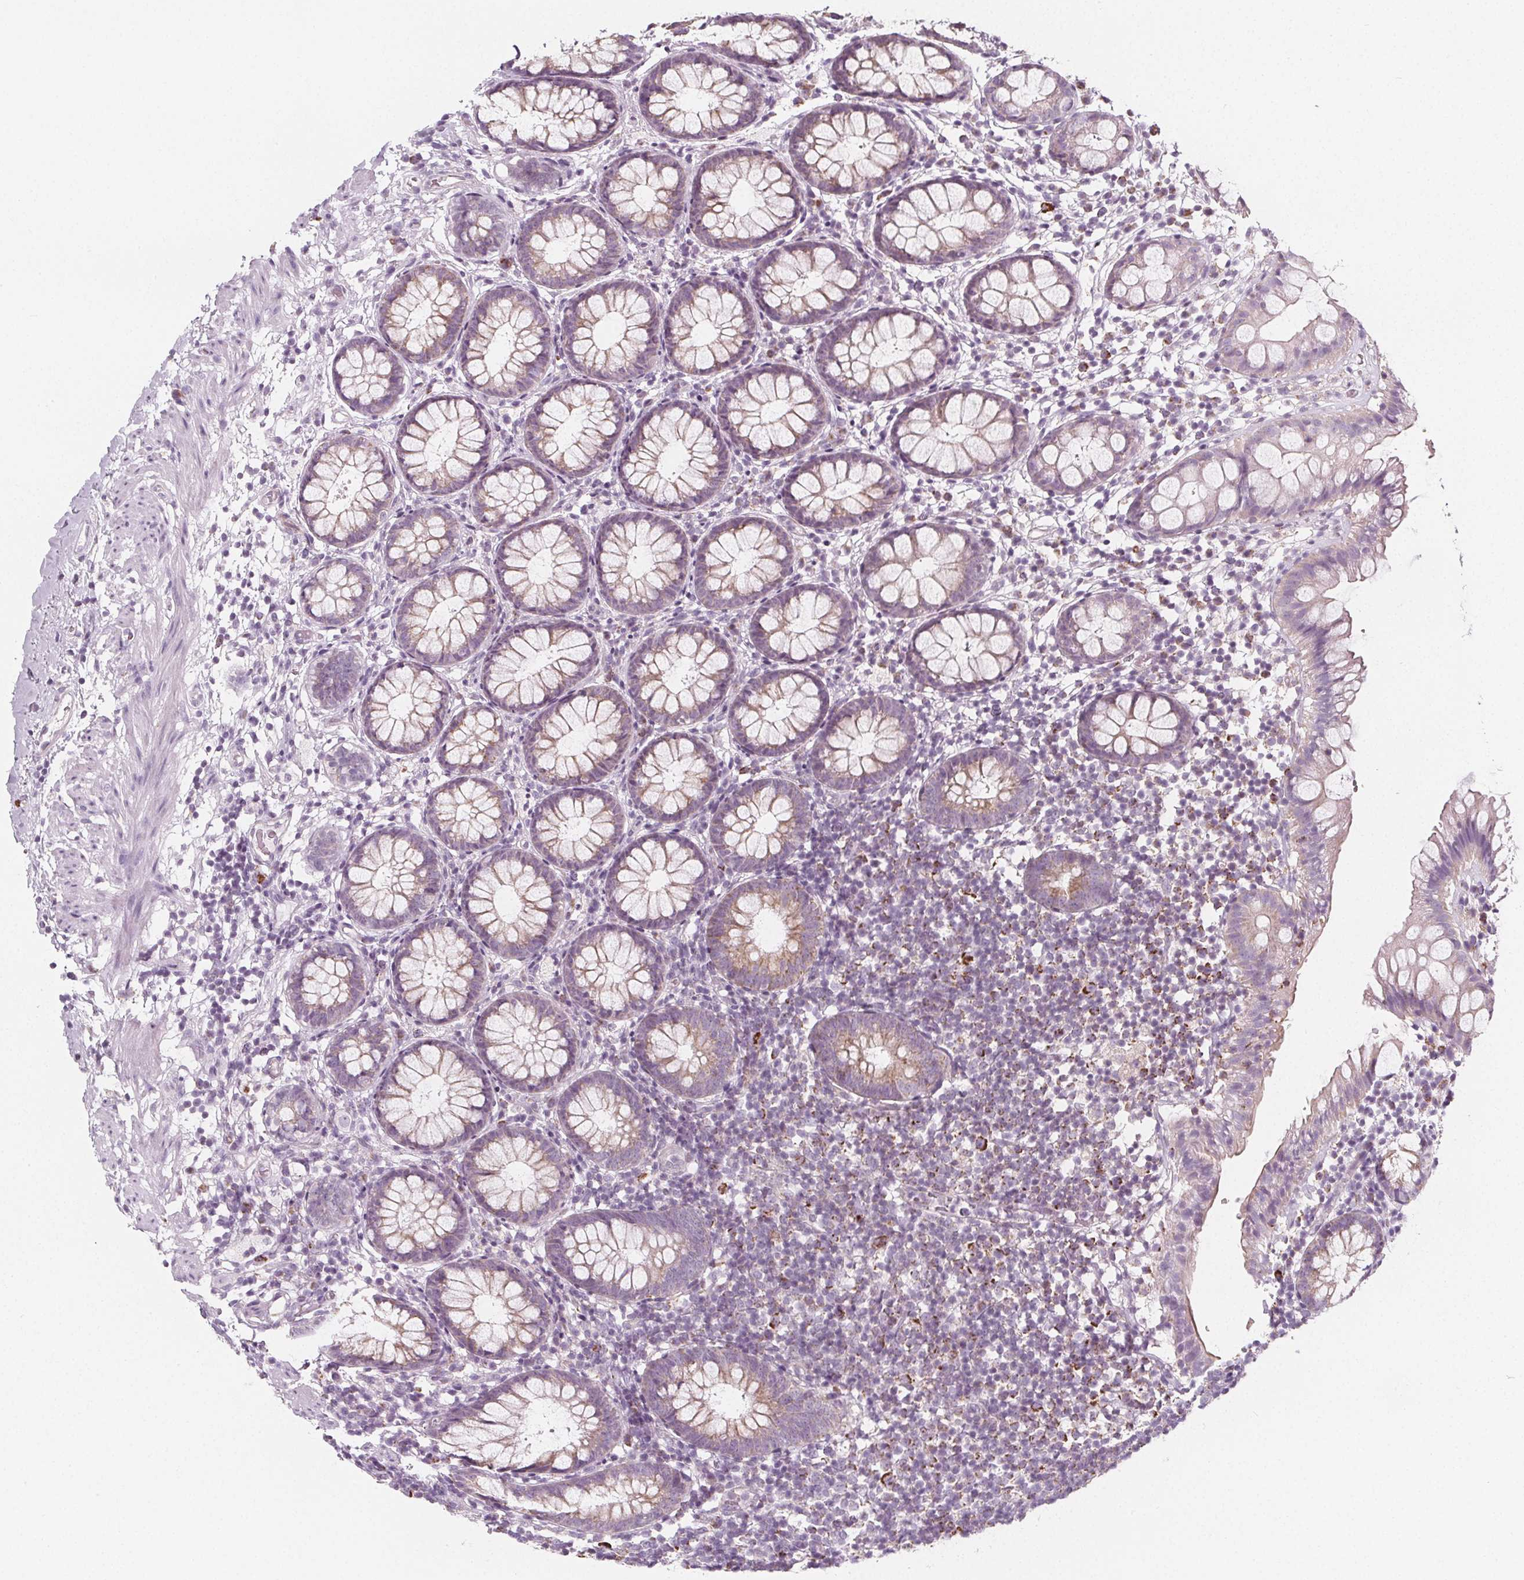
{"staining": {"intensity": "weak", "quantity": "25%-75%", "location": "cytoplasmic/membranous"}, "tissue": "rectum", "cell_type": "Glandular cells", "image_type": "normal", "snomed": [{"axis": "morphology", "description": "Normal tissue, NOS"}, {"axis": "topography", "description": "Rectum"}], "caption": "Immunohistochemical staining of unremarkable human rectum demonstrates low levels of weak cytoplasmic/membranous positivity in approximately 25%-75% of glandular cells. The protein is stained brown, and the nuclei are stained in blue (DAB (3,3'-diaminobenzidine) IHC with brightfield microscopy, high magnification).", "gene": "IL17C", "patient": {"sex": "female", "age": 62}}